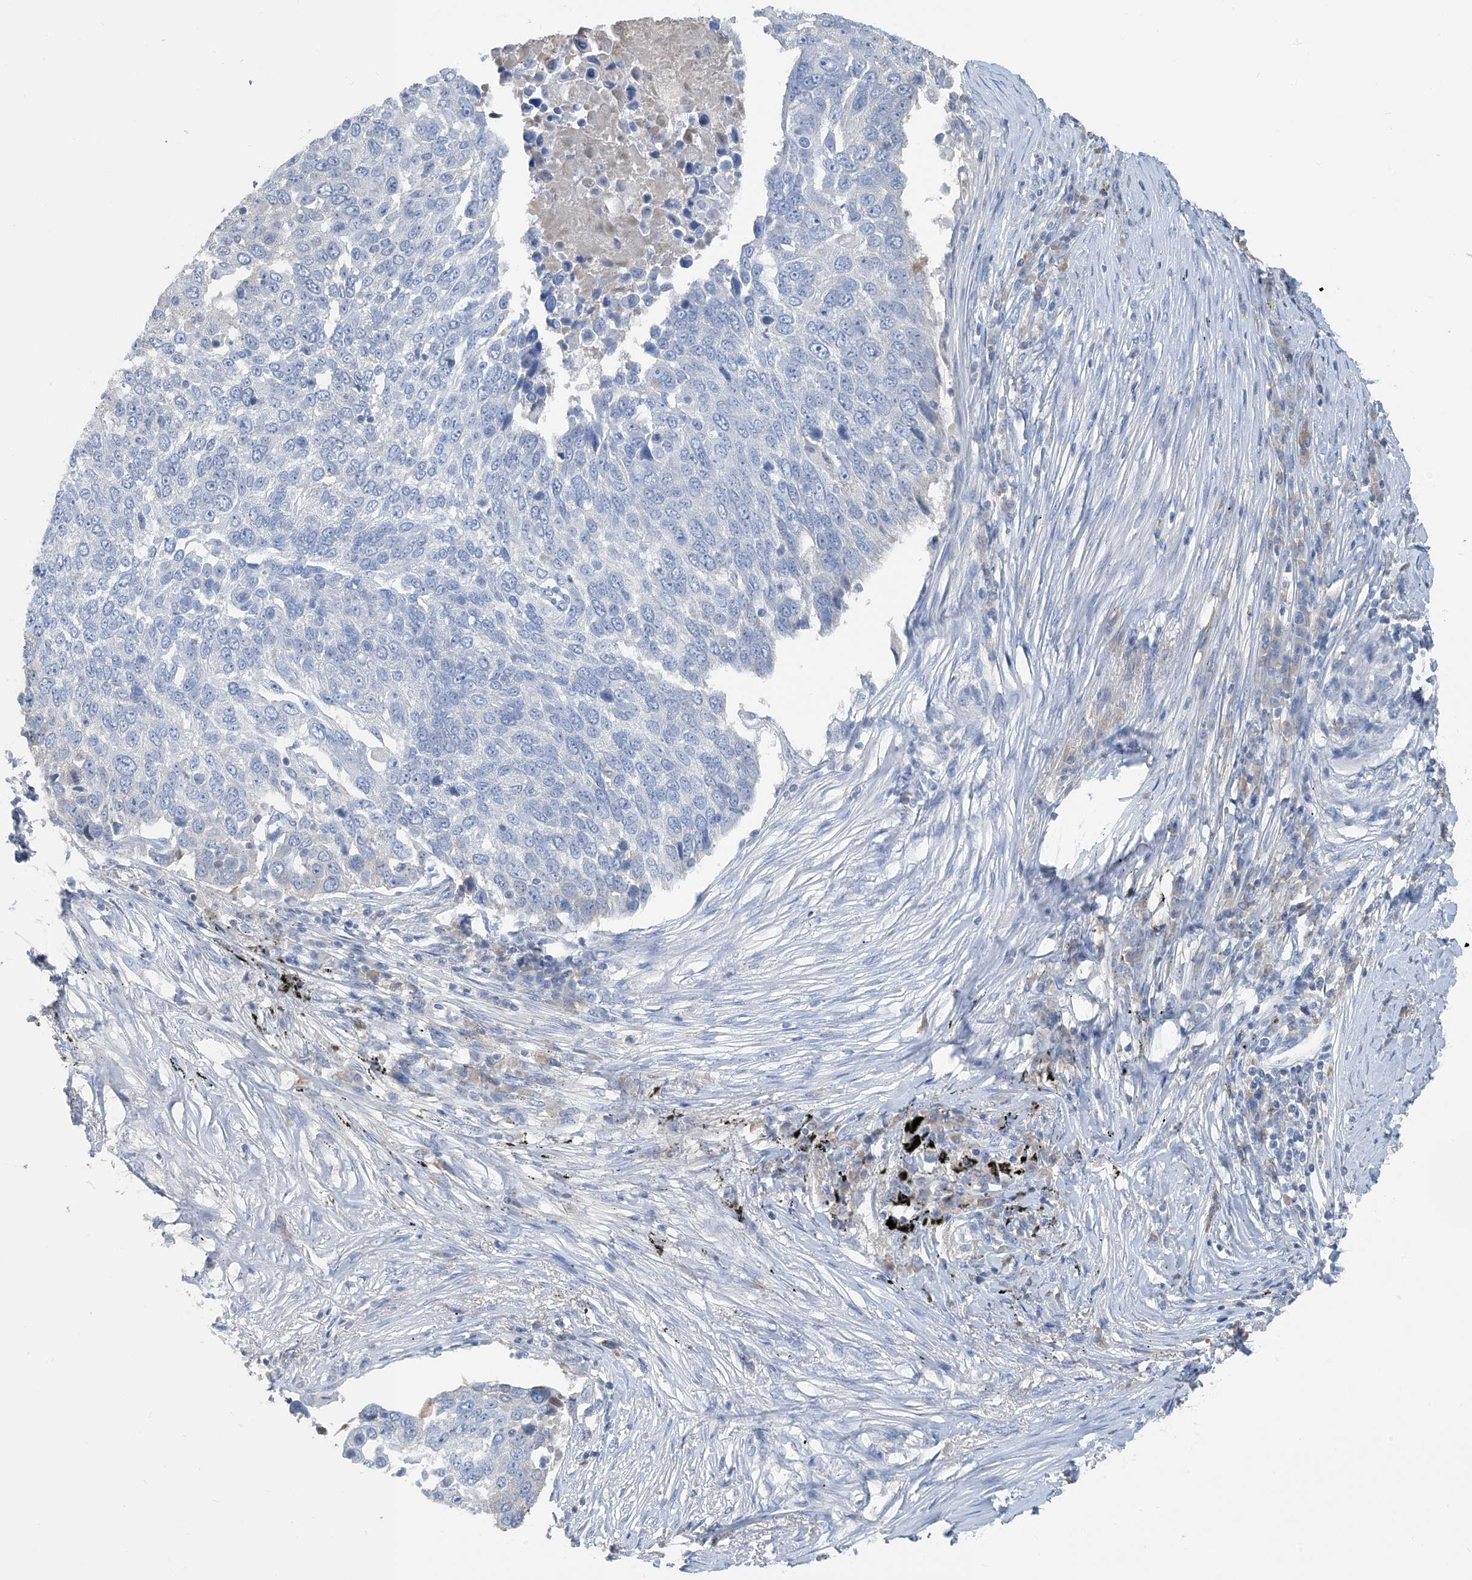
{"staining": {"intensity": "negative", "quantity": "none", "location": "none"}, "tissue": "lung cancer", "cell_type": "Tumor cells", "image_type": "cancer", "snomed": [{"axis": "morphology", "description": "Squamous cell carcinoma, NOS"}, {"axis": "topography", "description": "Lung"}], "caption": "Tumor cells show no significant staining in squamous cell carcinoma (lung). (DAB (3,3'-diaminobenzidine) immunohistochemistry visualized using brightfield microscopy, high magnification).", "gene": "CTRL", "patient": {"sex": "male", "age": 66}}